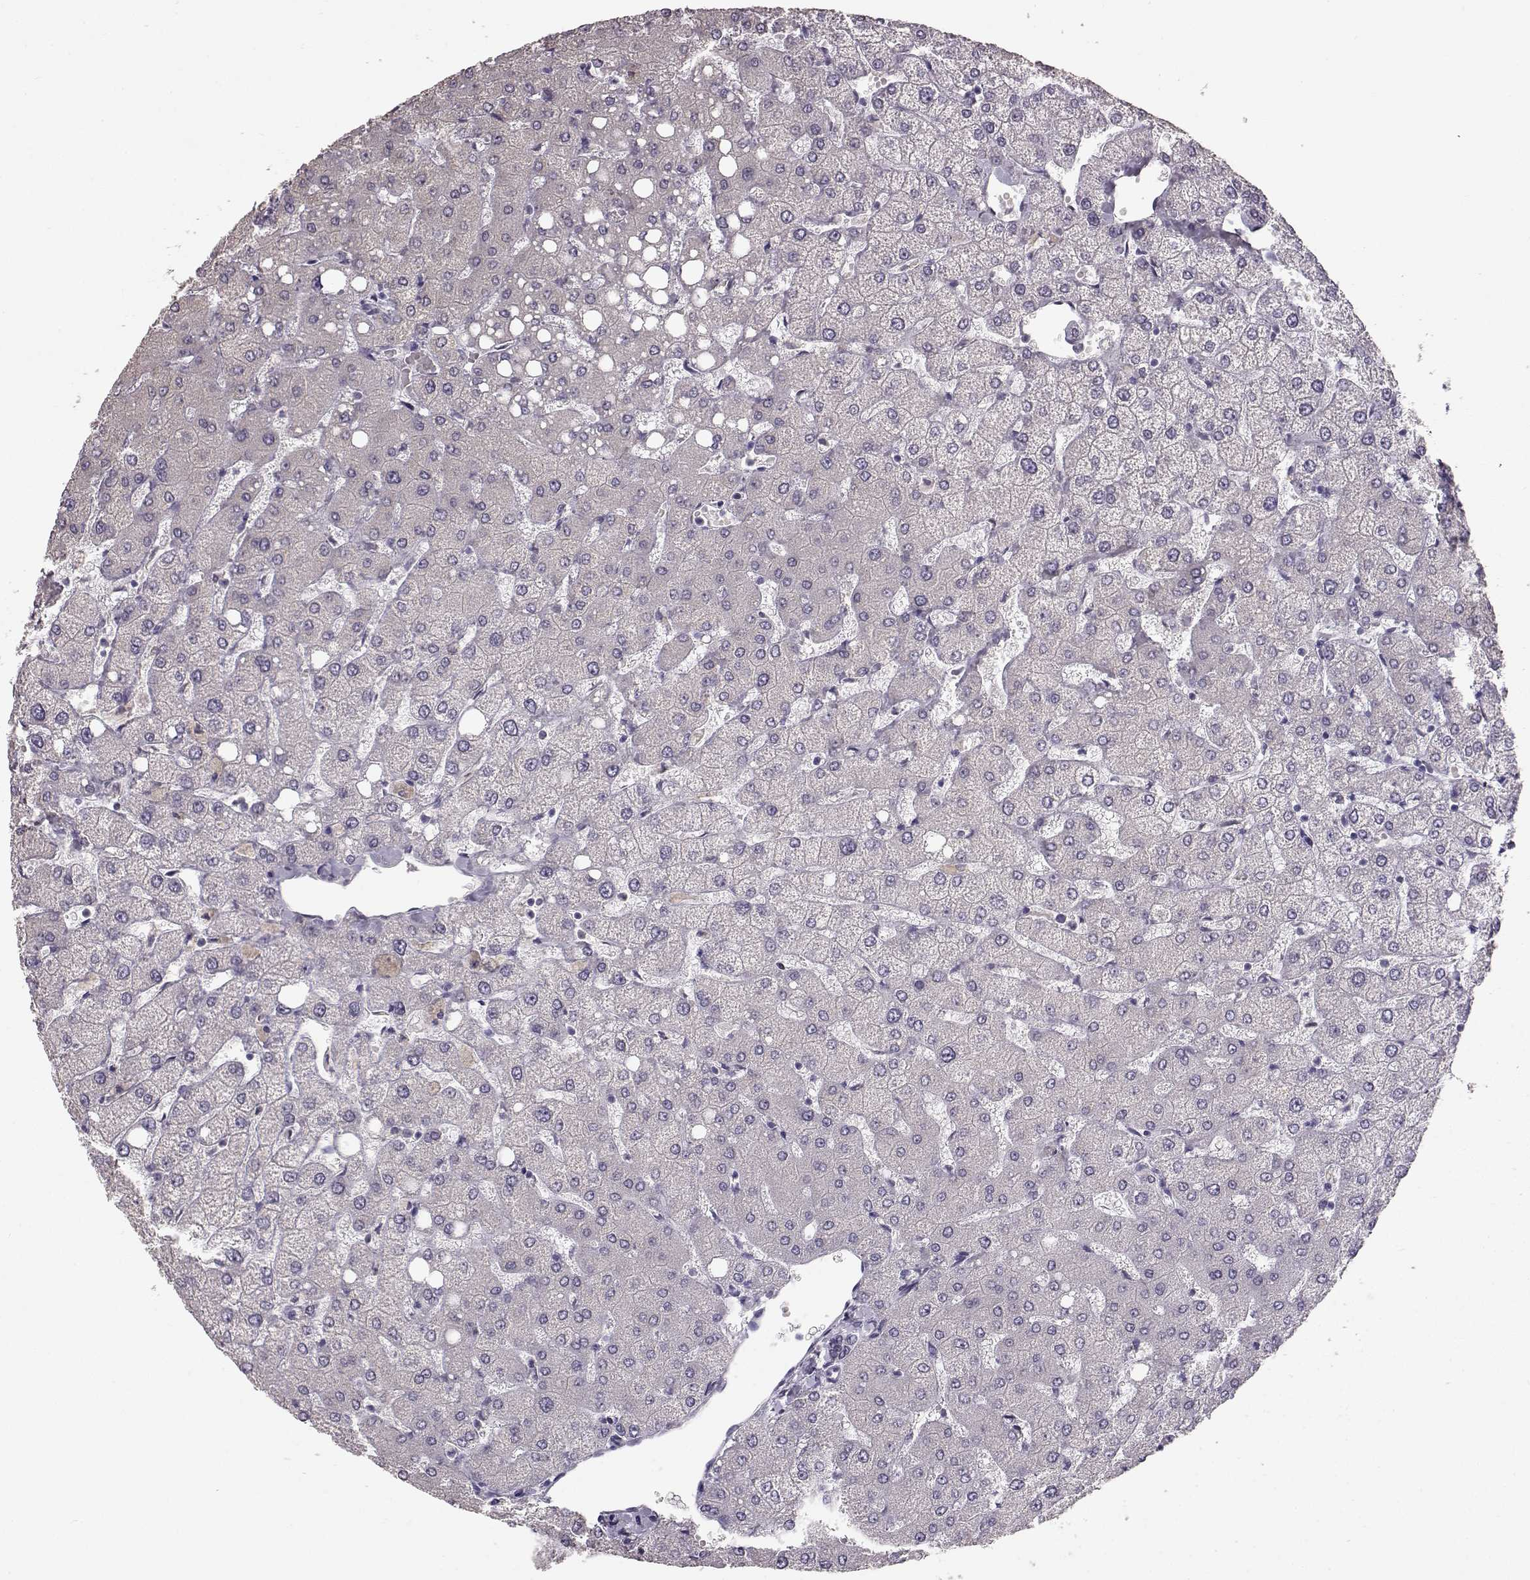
{"staining": {"intensity": "negative", "quantity": "none", "location": "none"}, "tissue": "liver", "cell_type": "Cholangiocytes", "image_type": "normal", "snomed": [{"axis": "morphology", "description": "Normal tissue, NOS"}, {"axis": "topography", "description": "Liver"}], "caption": "Human liver stained for a protein using immunohistochemistry (IHC) exhibits no expression in cholangiocytes.", "gene": "GABRG3", "patient": {"sex": "female", "age": 54}}